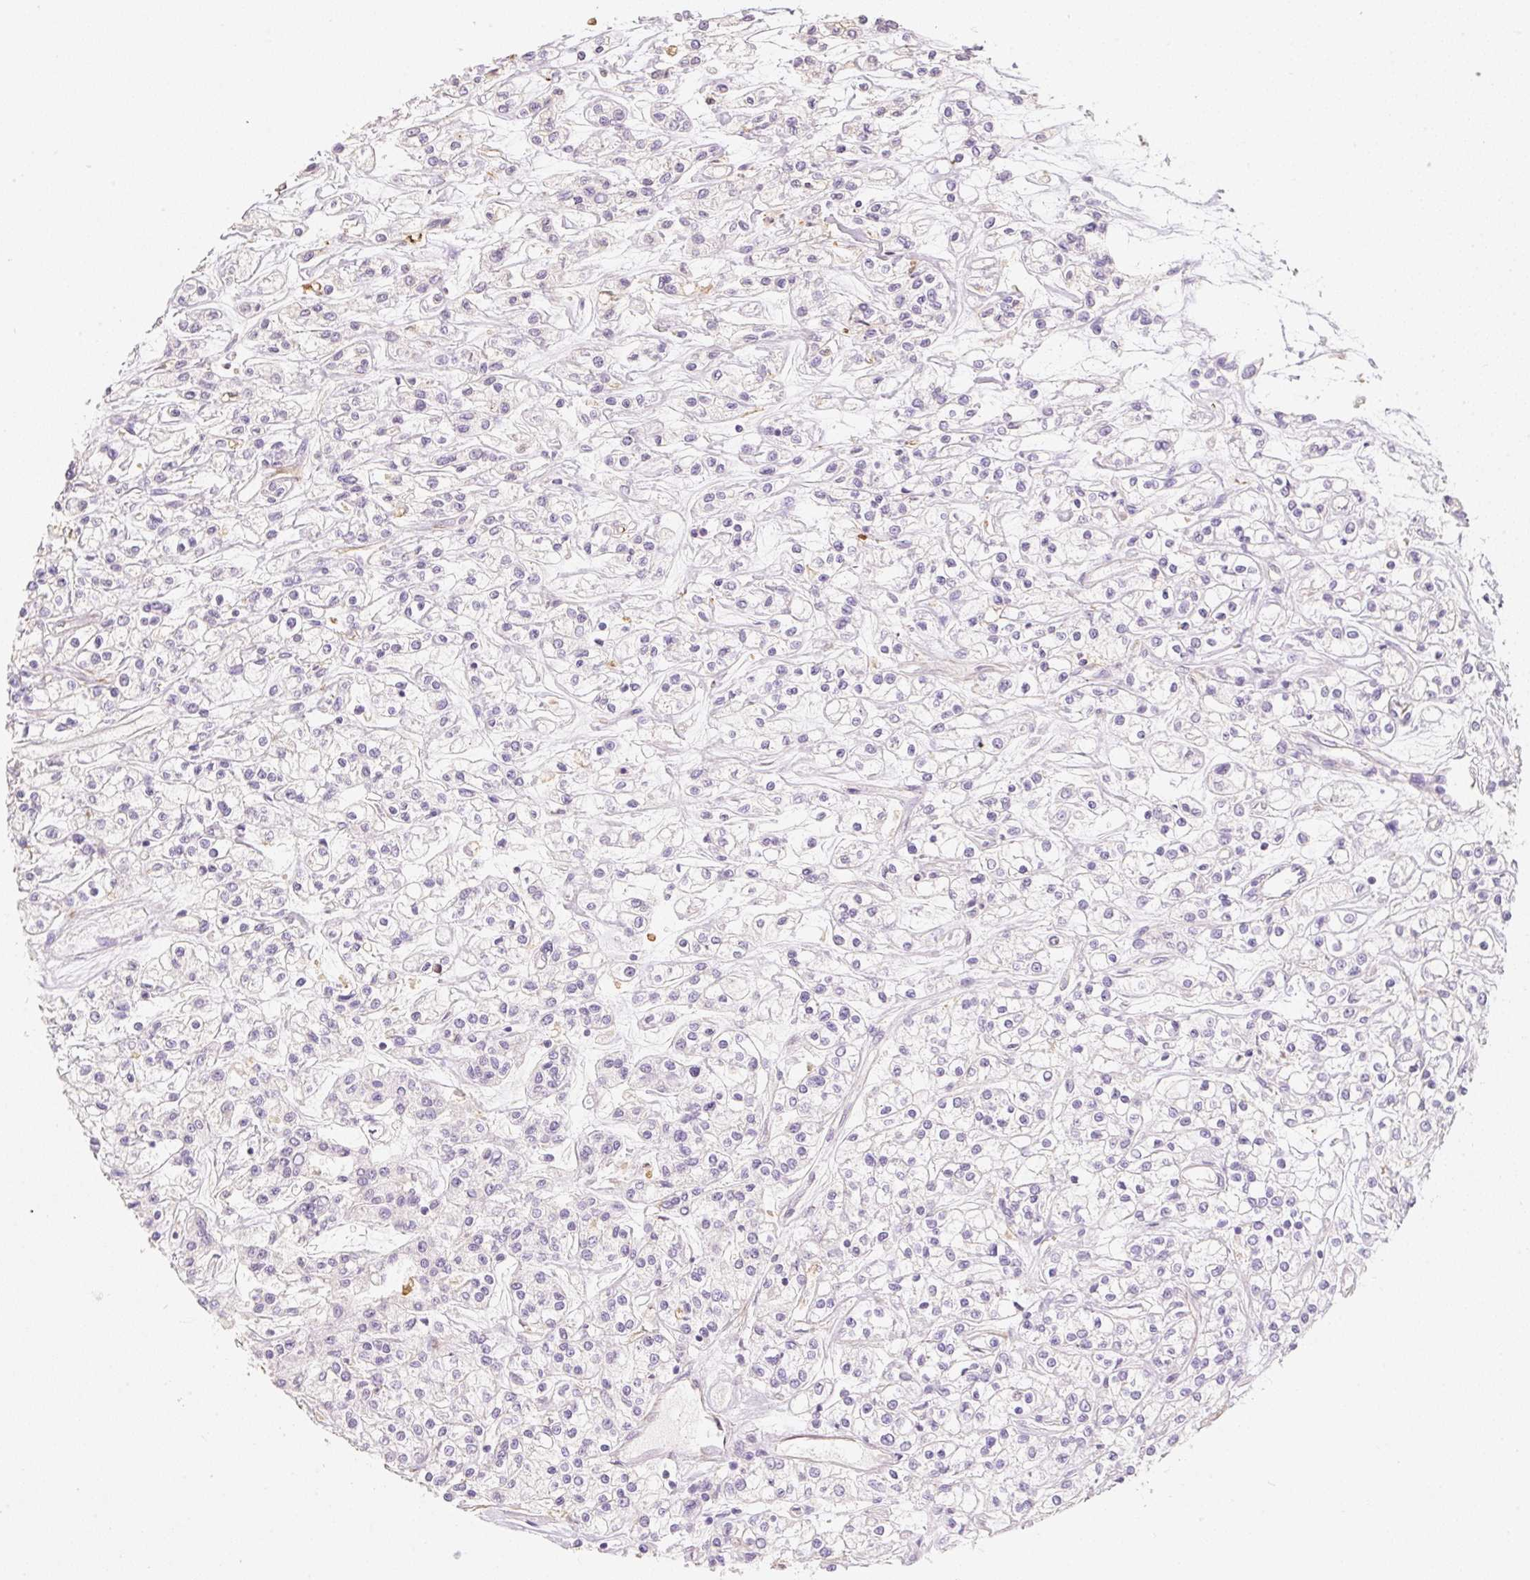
{"staining": {"intensity": "negative", "quantity": "none", "location": "none"}, "tissue": "renal cancer", "cell_type": "Tumor cells", "image_type": "cancer", "snomed": [{"axis": "morphology", "description": "Adenocarcinoma, NOS"}, {"axis": "topography", "description": "Kidney"}], "caption": "This is a micrograph of immunohistochemistry staining of adenocarcinoma (renal), which shows no positivity in tumor cells.", "gene": "MBOAT7", "patient": {"sex": "female", "age": 59}}